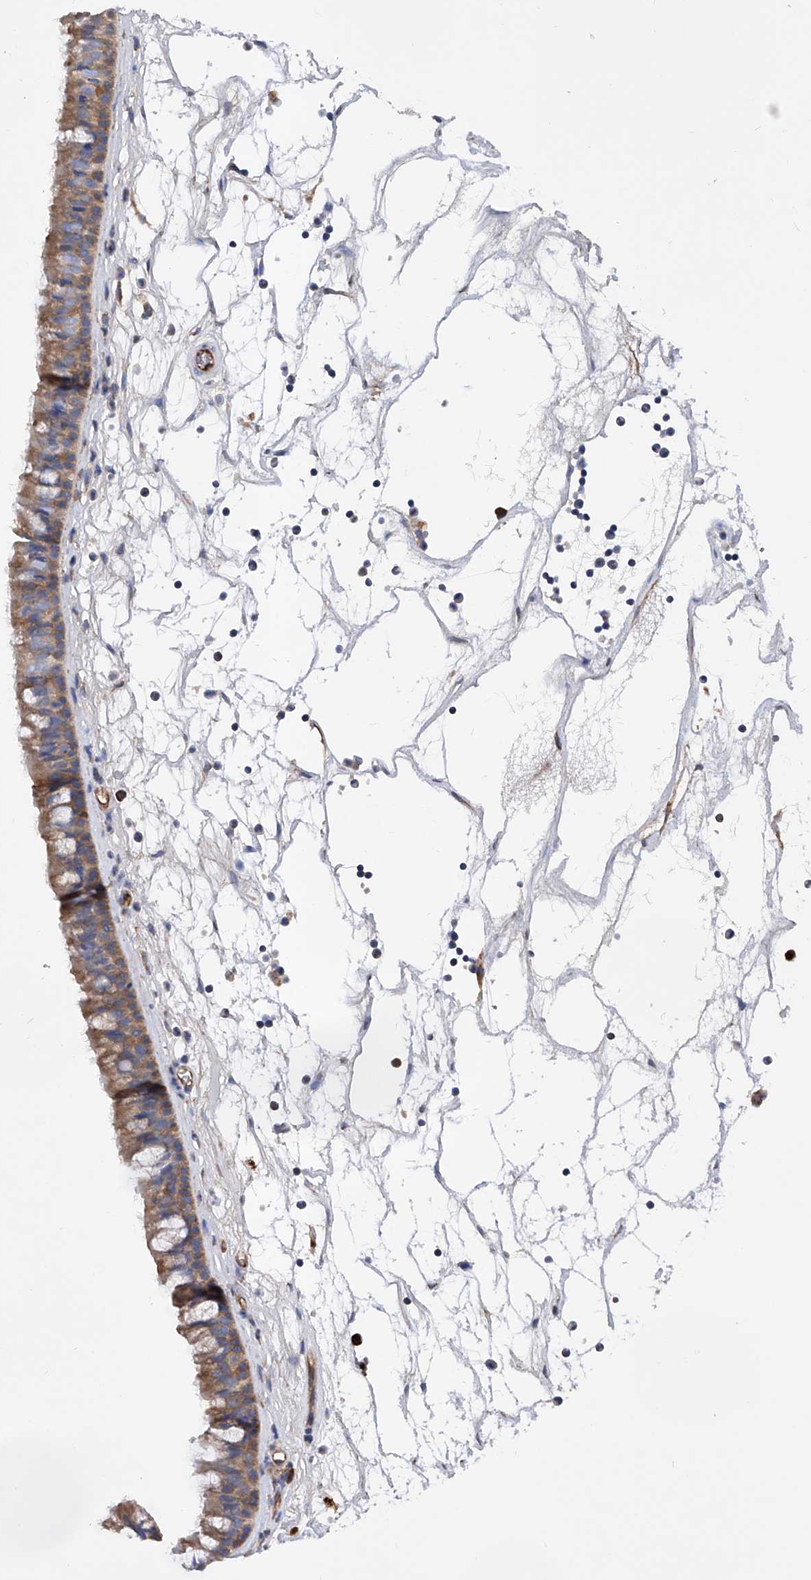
{"staining": {"intensity": "moderate", "quantity": ">75%", "location": "cytoplasmic/membranous"}, "tissue": "nasopharynx", "cell_type": "Respiratory epithelial cells", "image_type": "normal", "snomed": [{"axis": "morphology", "description": "Normal tissue, NOS"}, {"axis": "topography", "description": "Nasopharynx"}], "caption": "An image of human nasopharynx stained for a protein shows moderate cytoplasmic/membranous brown staining in respiratory epithelial cells. Using DAB (3,3'-diaminobenzidine) (brown) and hematoxylin (blue) stains, captured at high magnification using brightfield microscopy.", "gene": "INPP5B", "patient": {"sex": "male", "age": 64}}